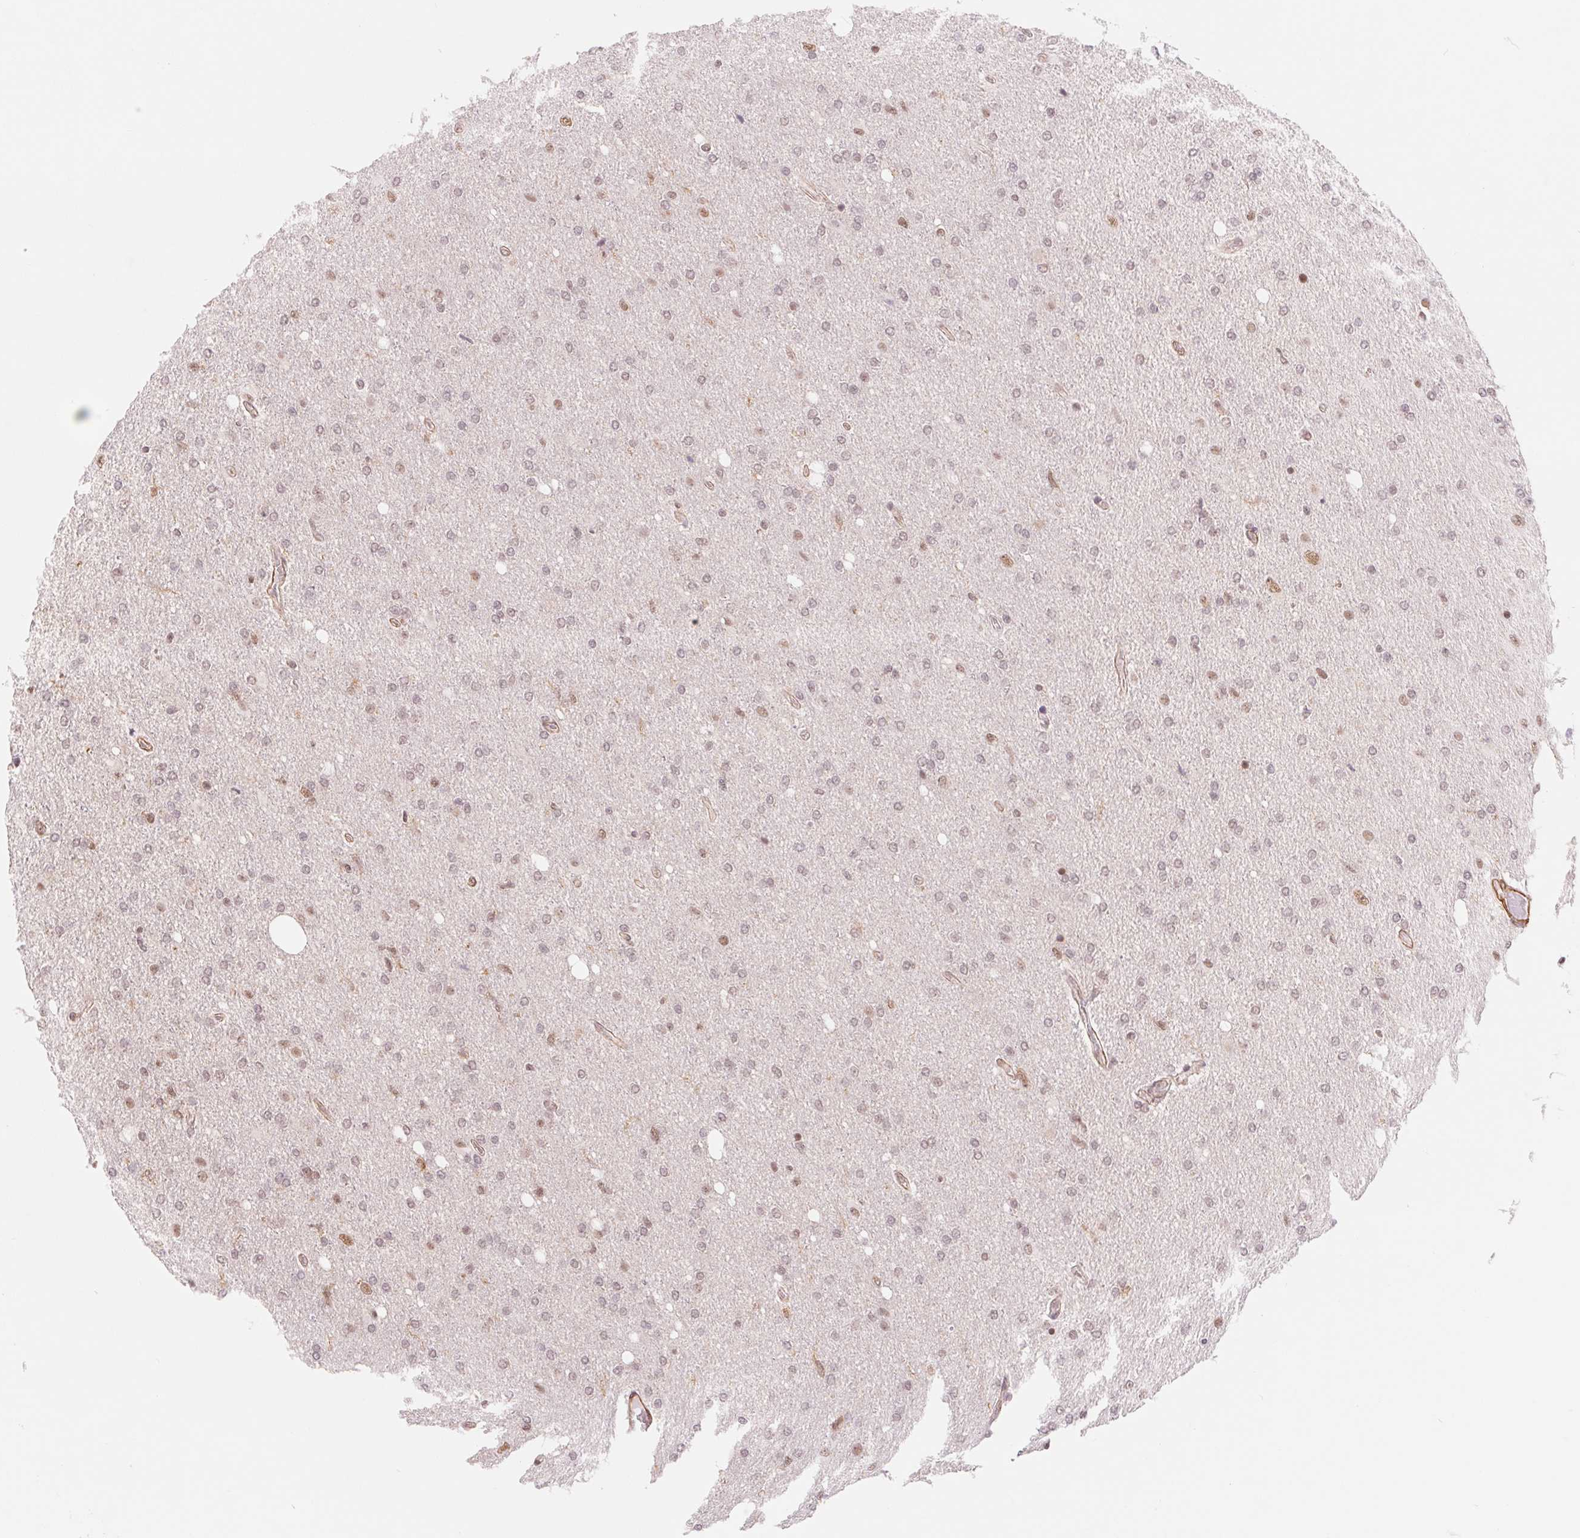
{"staining": {"intensity": "moderate", "quantity": "25%-75%", "location": "nuclear"}, "tissue": "glioma", "cell_type": "Tumor cells", "image_type": "cancer", "snomed": [{"axis": "morphology", "description": "Glioma, malignant, High grade"}, {"axis": "topography", "description": "Cerebral cortex"}], "caption": "Glioma stained with DAB immunohistochemistry (IHC) displays medium levels of moderate nuclear staining in approximately 25%-75% of tumor cells.", "gene": "BCAT1", "patient": {"sex": "male", "age": 70}}